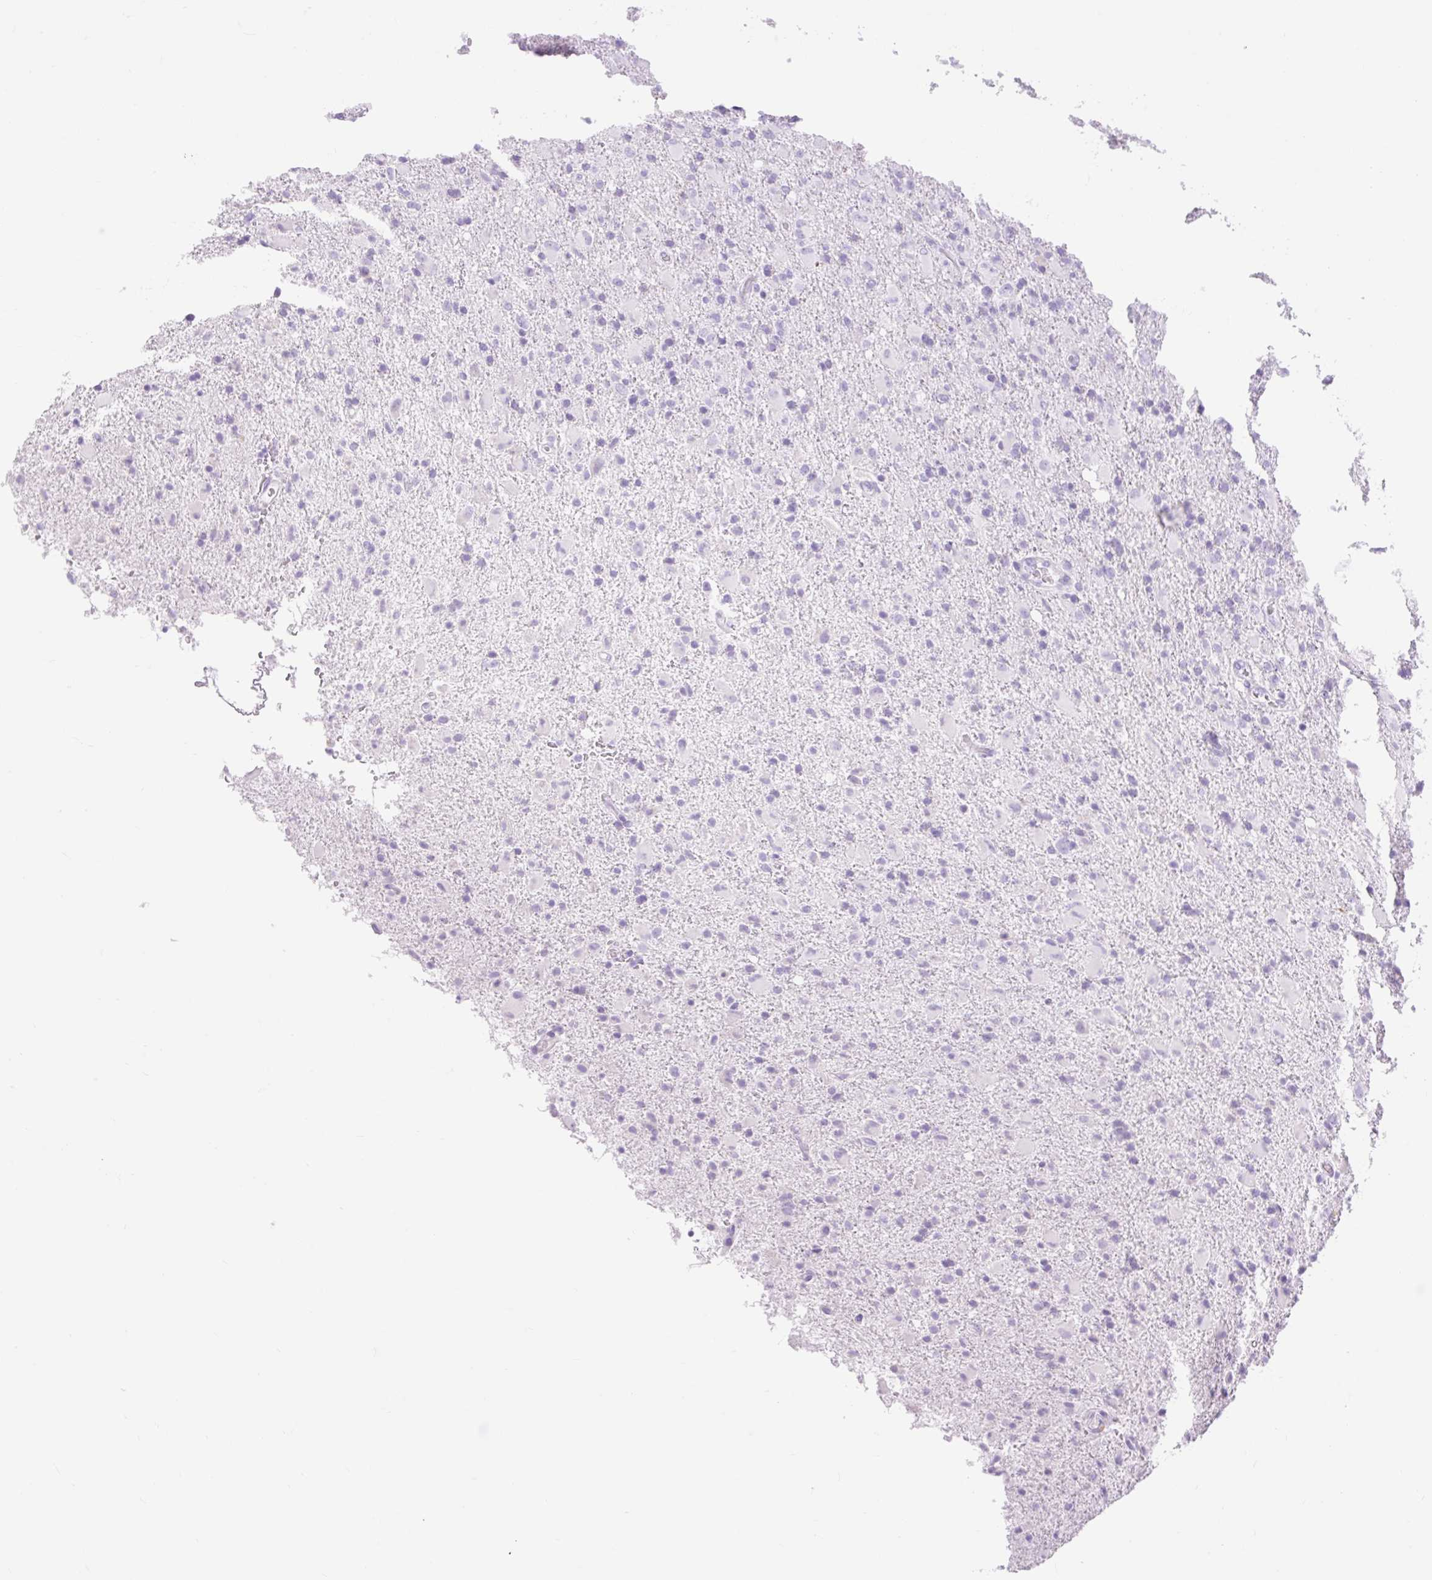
{"staining": {"intensity": "negative", "quantity": "none", "location": "none"}, "tissue": "glioma", "cell_type": "Tumor cells", "image_type": "cancer", "snomed": [{"axis": "morphology", "description": "Glioma, malignant, Low grade"}, {"axis": "topography", "description": "Brain"}], "caption": "The immunohistochemistry (IHC) micrograph has no significant staining in tumor cells of glioma tissue. Brightfield microscopy of IHC stained with DAB (brown) and hematoxylin (blue), captured at high magnification.", "gene": "SLC25A40", "patient": {"sex": "male", "age": 65}}